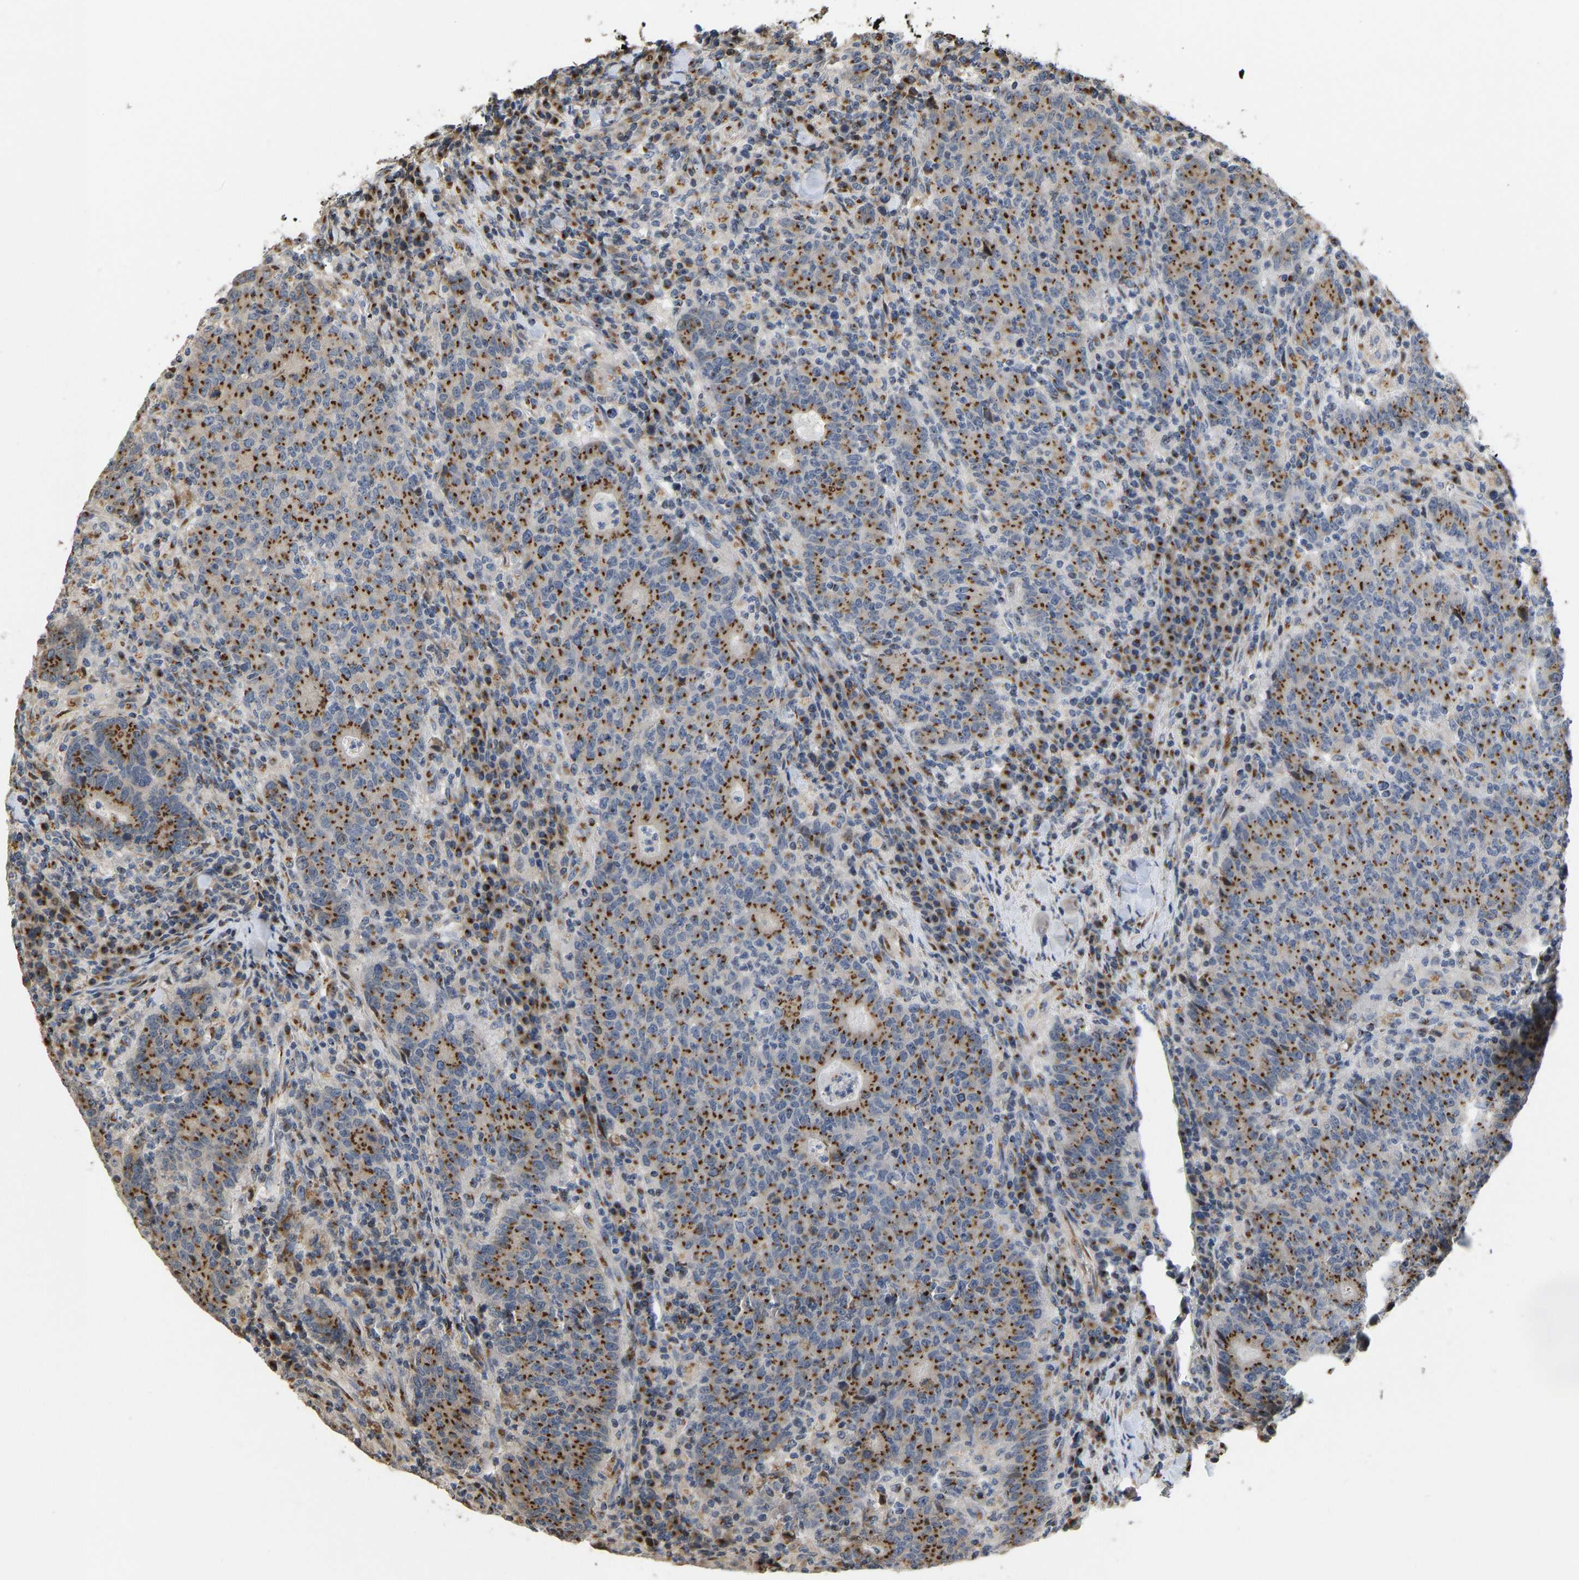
{"staining": {"intensity": "strong", "quantity": ">75%", "location": "cytoplasmic/membranous"}, "tissue": "colorectal cancer", "cell_type": "Tumor cells", "image_type": "cancer", "snomed": [{"axis": "morphology", "description": "Adenocarcinoma, NOS"}, {"axis": "topography", "description": "Colon"}], "caption": "Strong cytoplasmic/membranous staining for a protein is present in about >75% of tumor cells of colorectal cancer using immunohistochemistry.", "gene": "YIPF4", "patient": {"sex": "female", "age": 75}}